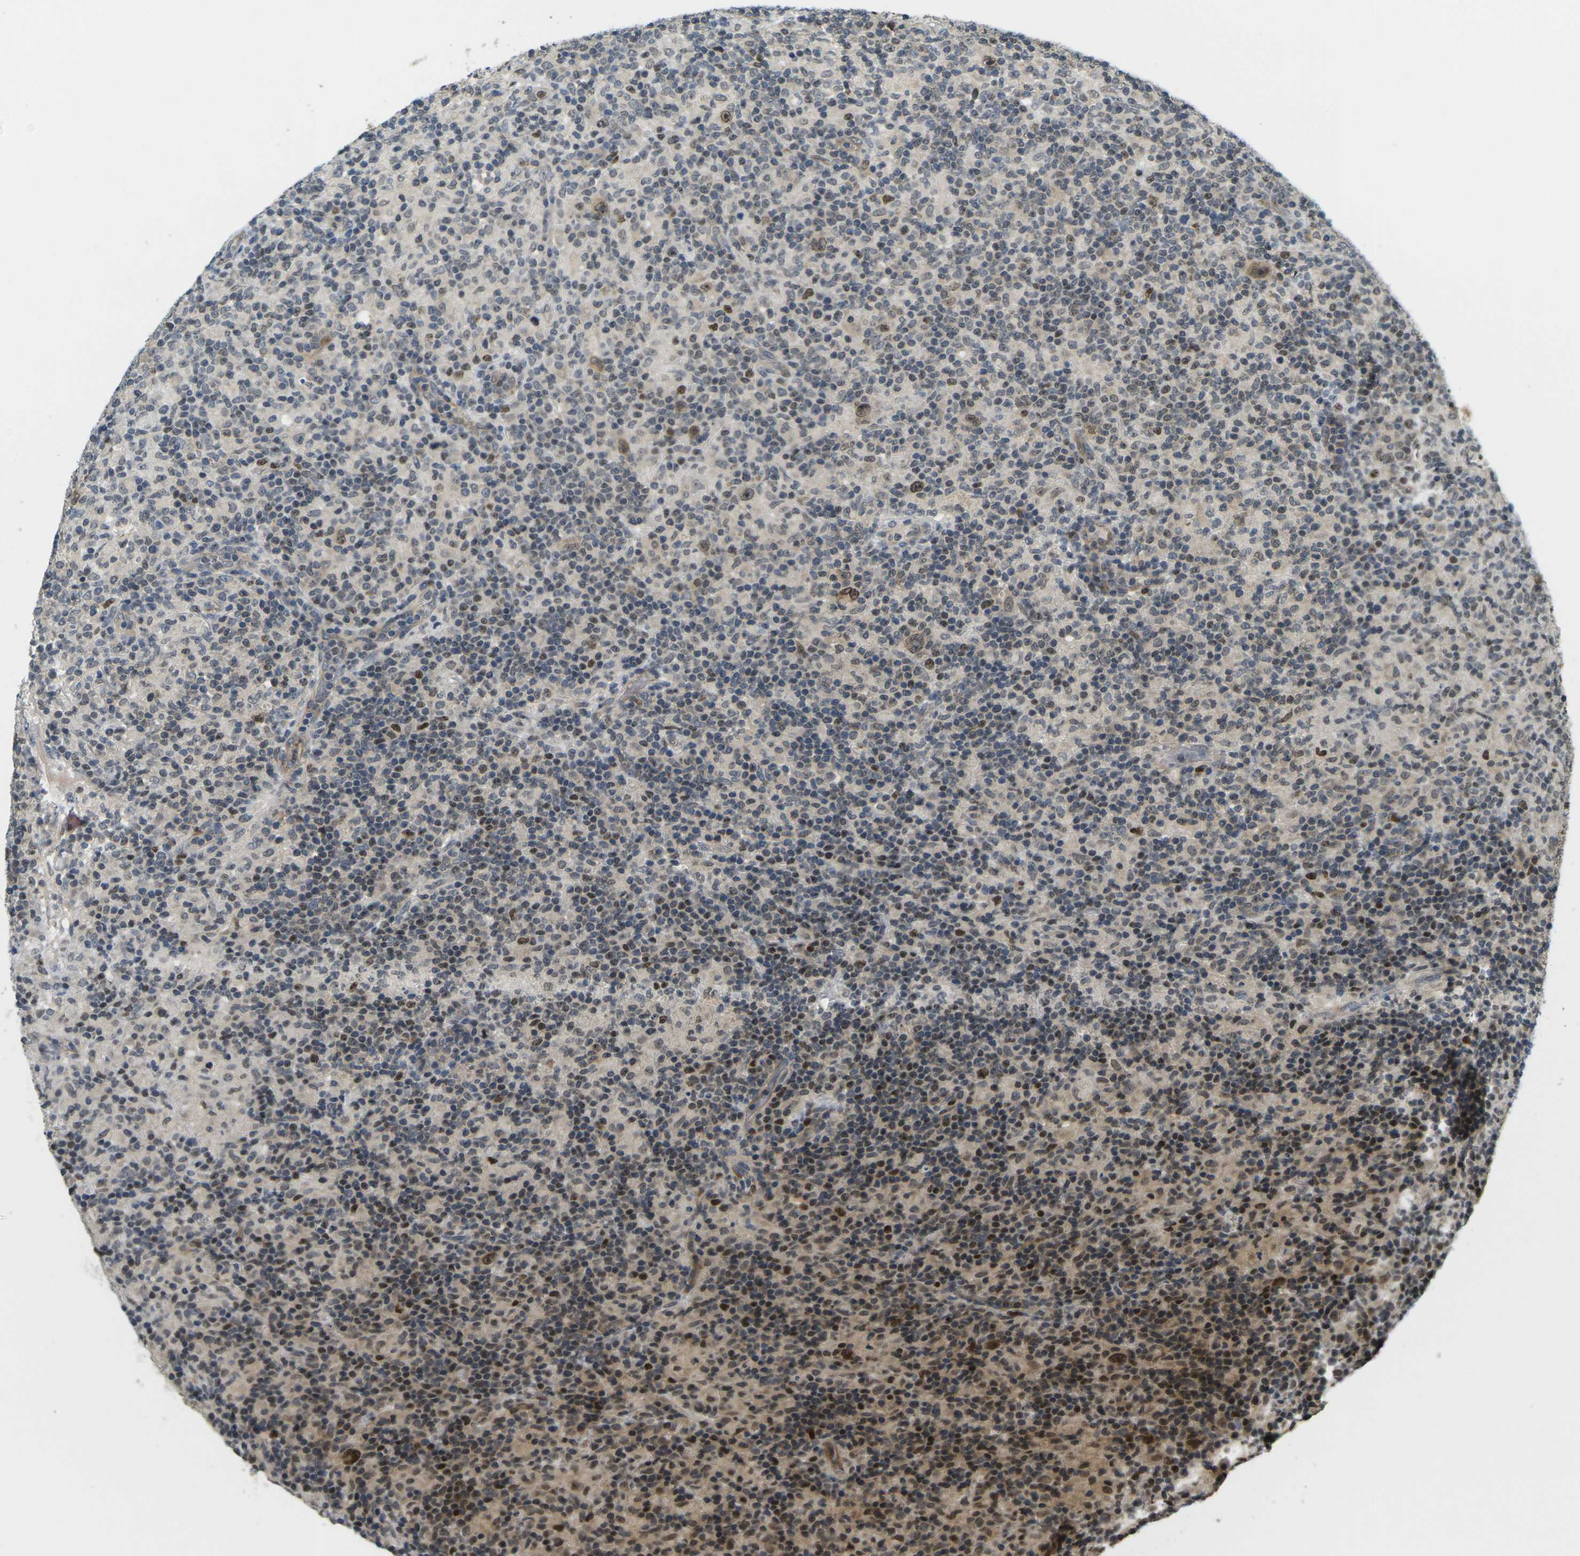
{"staining": {"intensity": "moderate", "quantity": ">75%", "location": "cytoplasmic/membranous,nuclear"}, "tissue": "lymphoma", "cell_type": "Tumor cells", "image_type": "cancer", "snomed": [{"axis": "morphology", "description": "Hodgkin's disease, NOS"}, {"axis": "topography", "description": "Lymph node"}], "caption": "Lymphoma stained with a protein marker displays moderate staining in tumor cells.", "gene": "KLHL8", "patient": {"sex": "male", "age": 70}}